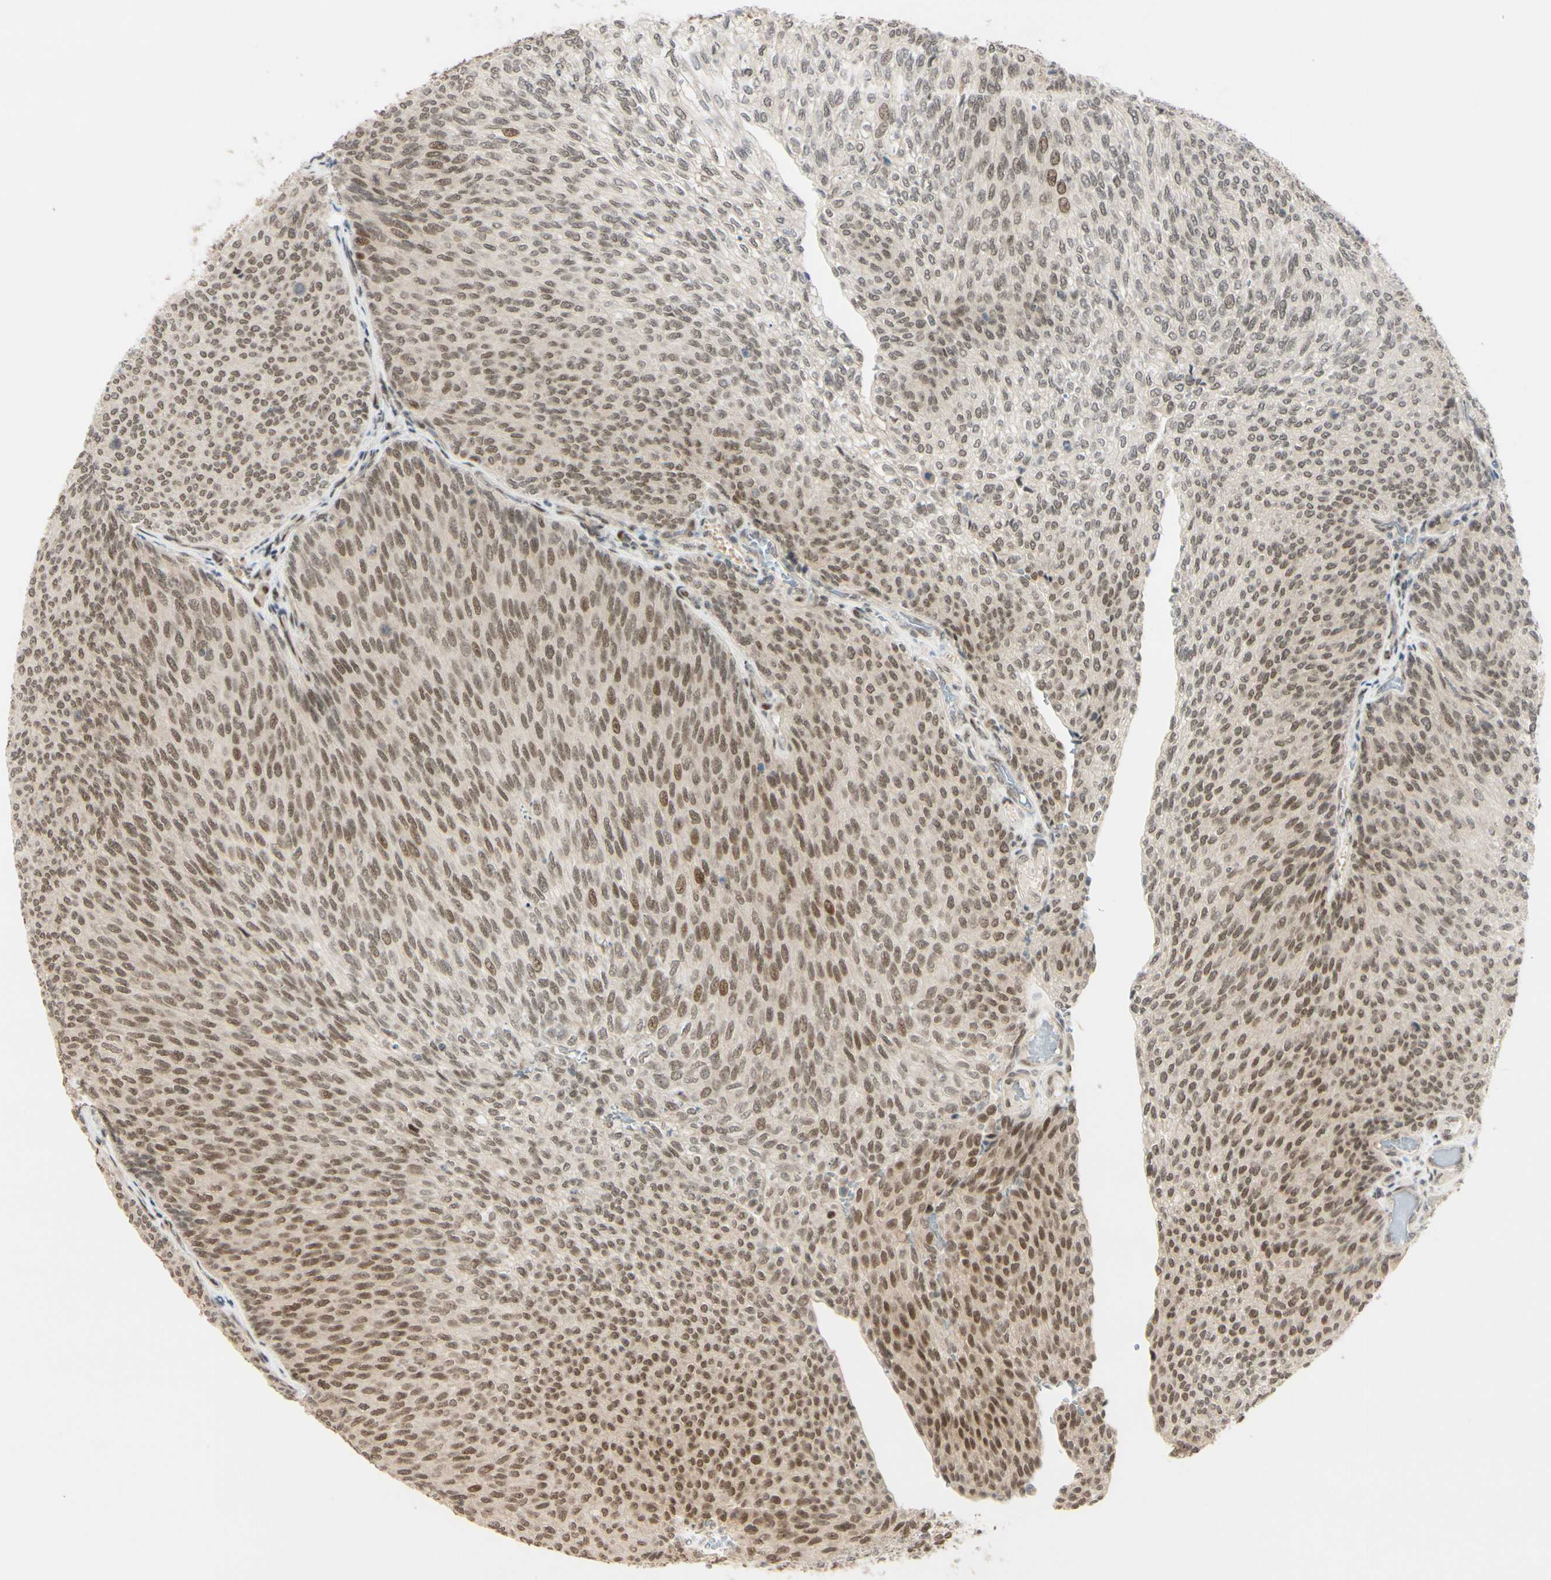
{"staining": {"intensity": "moderate", "quantity": "25%-75%", "location": "cytoplasmic/membranous,nuclear"}, "tissue": "urothelial cancer", "cell_type": "Tumor cells", "image_type": "cancer", "snomed": [{"axis": "morphology", "description": "Urothelial carcinoma, Low grade"}, {"axis": "topography", "description": "Urinary bladder"}], "caption": "Protein analysis of low-grade urothelial carcinoma tissue demonstrates moderate cytoplasmic/membranous and nuclear positivity in approximately 25%-75% of tumor cells. Immunohistochemistry (ihc) stains the protein in brown and the nuclei are stained blue.", "gene": "BRMS1", "patient": {"sex": "female", "age": 79}}